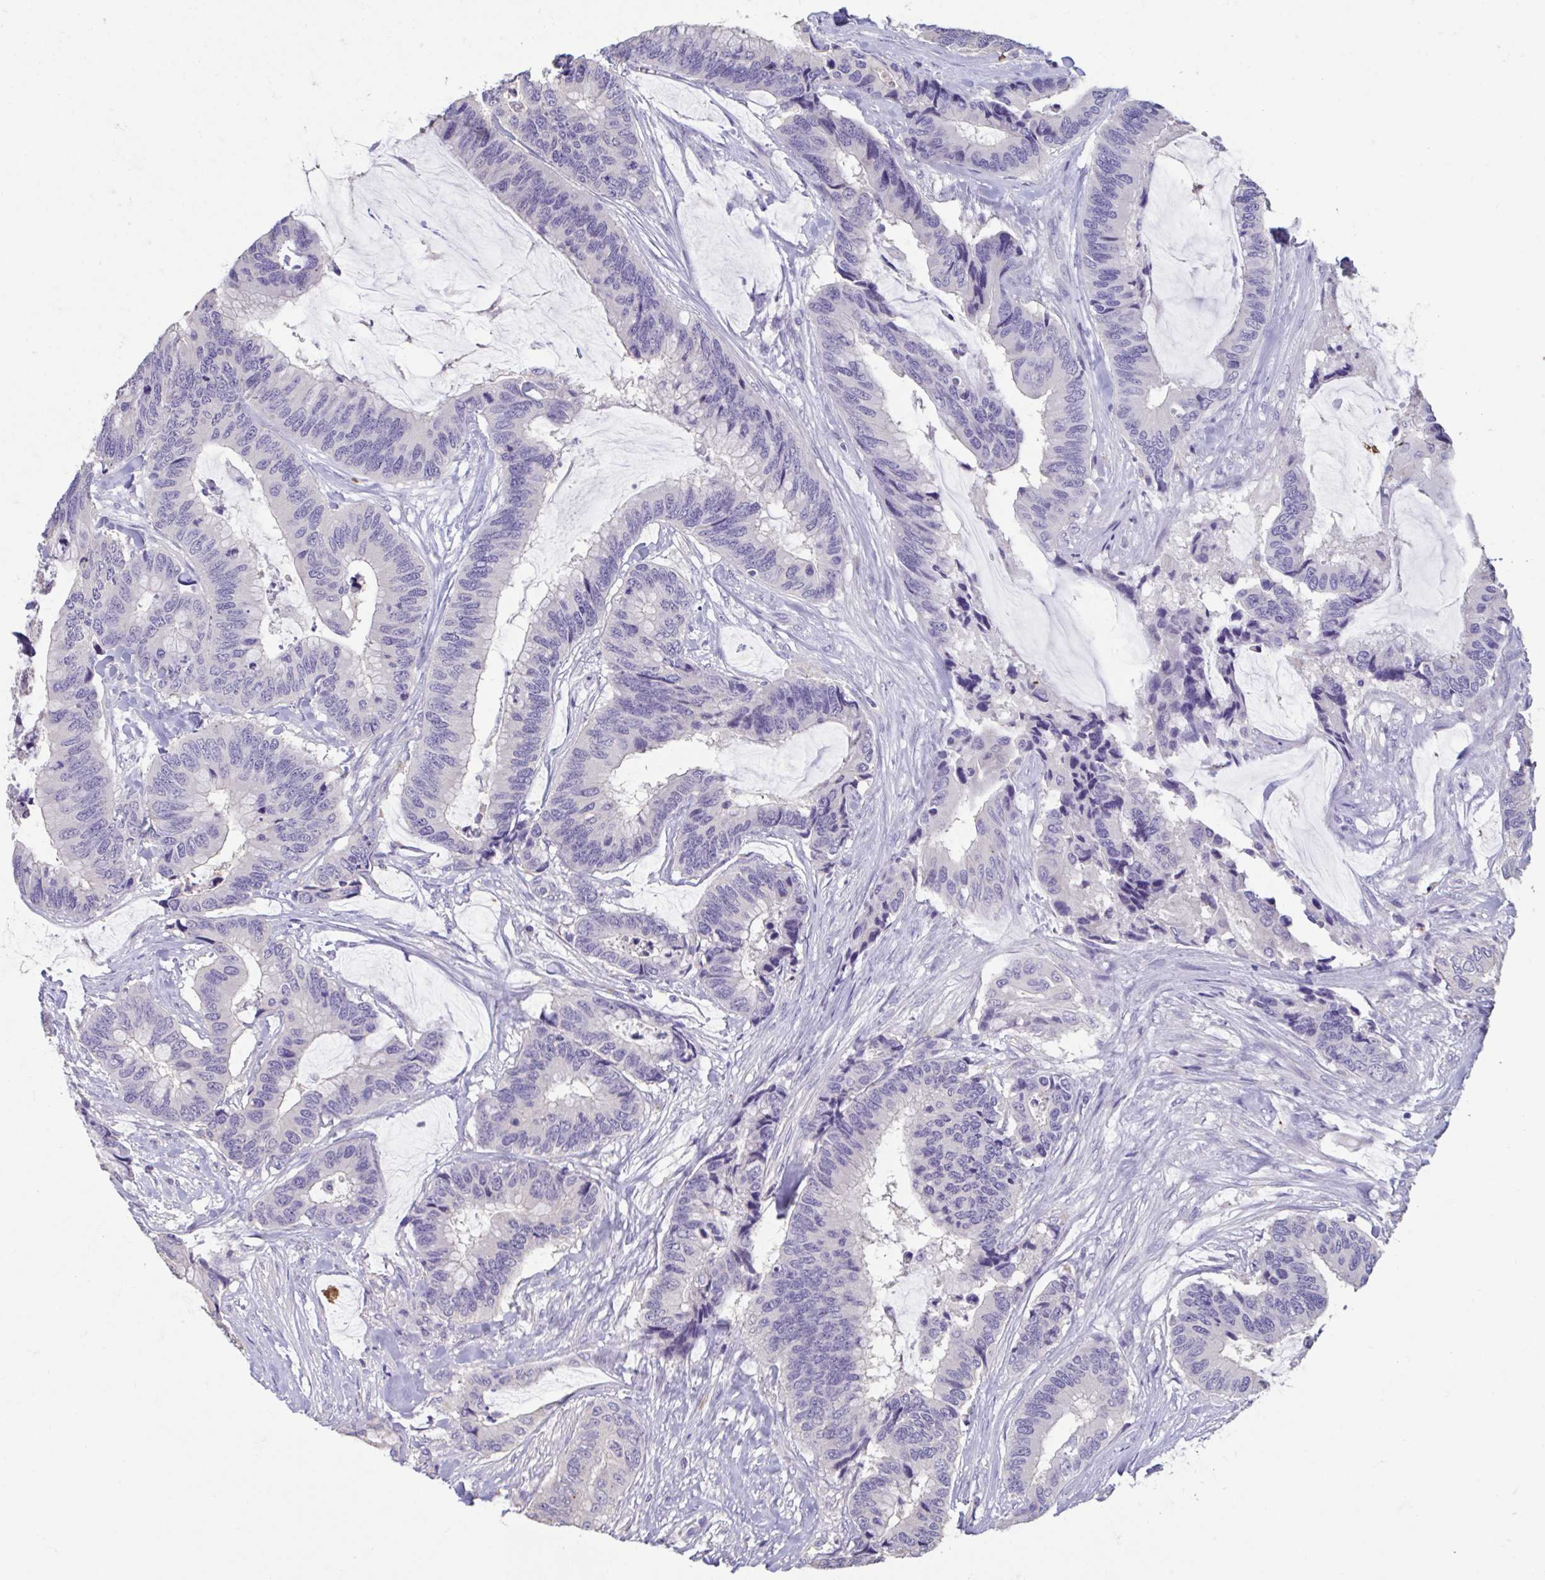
{"staining": {"intensity": "negative", "quantity": "none", "location": "none"}, "tissue": "colorectal cancer", "cell_type": "Tumor cells", "image_type": "cancer", "snomed": [{"axis": "morphology", "description": "Adenocarcinoma, NOS"}, {"axis": "topography", "description": "Rectum"}], "caption": "IHC histopathology image of human adenocarcinoma (colorectal) stained for a protein (brown), which demonstrates no expression in tumor cells. Brightfield microscopy of immunohistochemistry (IHC) stained with DAB (3,3'-diaminobenzidine) (brown) and hematoxylin (blue), captured at high magnification.", "gene": "GPR162", "patient": {"sex": "female", "age": 59}}